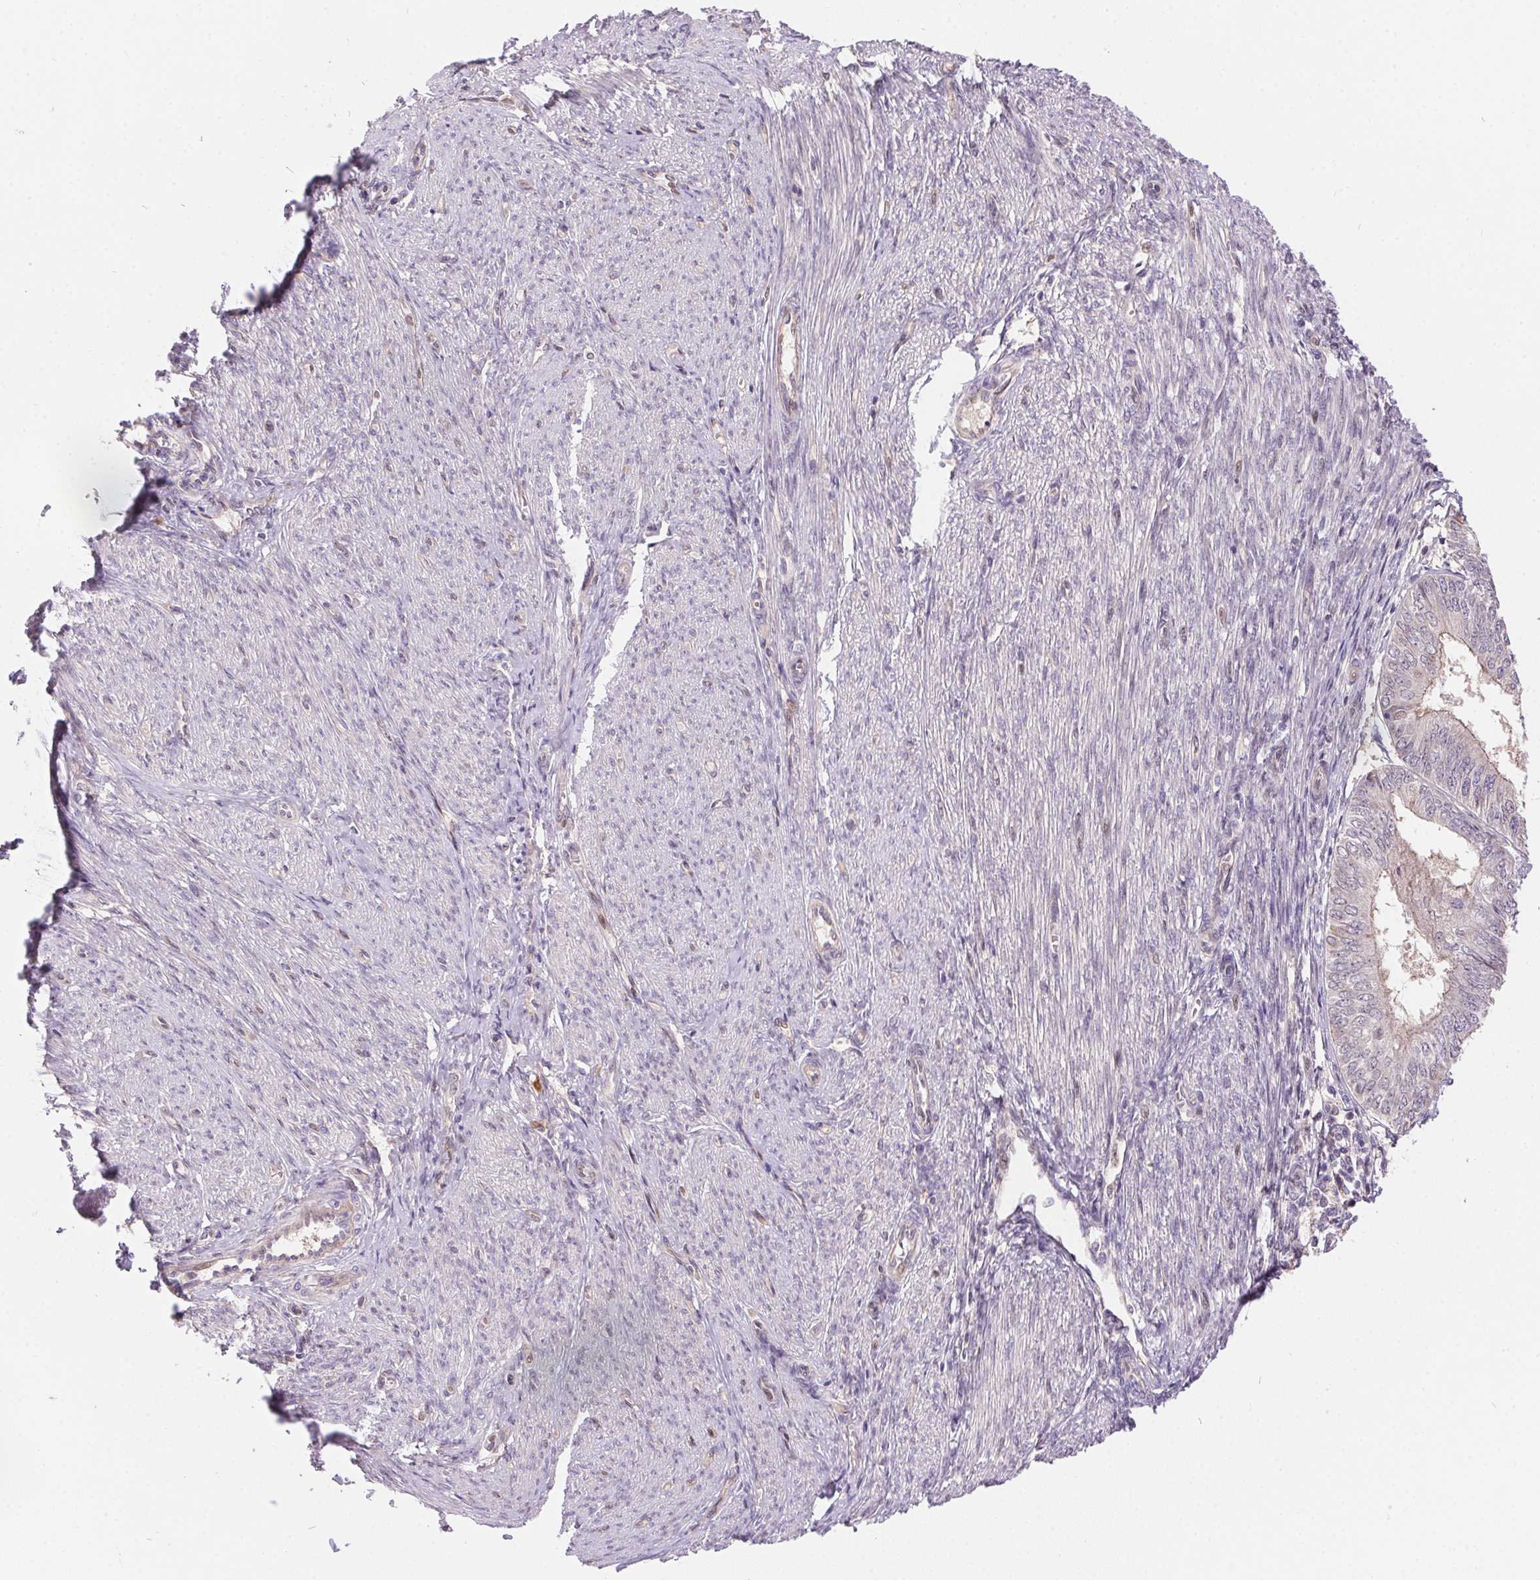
{"staining": {"intensity": "negative", "quantity": "none", "location": "none"}, "tissue": "endometrial cancer", "cell_type": "Tumor cells", "image_type": "cancer", "snomed": [{"axis": "morphology", "description": "Adenocarcinoma, NOS"}, {"axis": "topography", "description": "Endometrium"}], "caption": "A photomicrograph of human adenocarcinoma (endometrial) is negative for staining in tumor cells.", "gene": "NUDT16", "patient": {"sex": "female", "age": 58}}